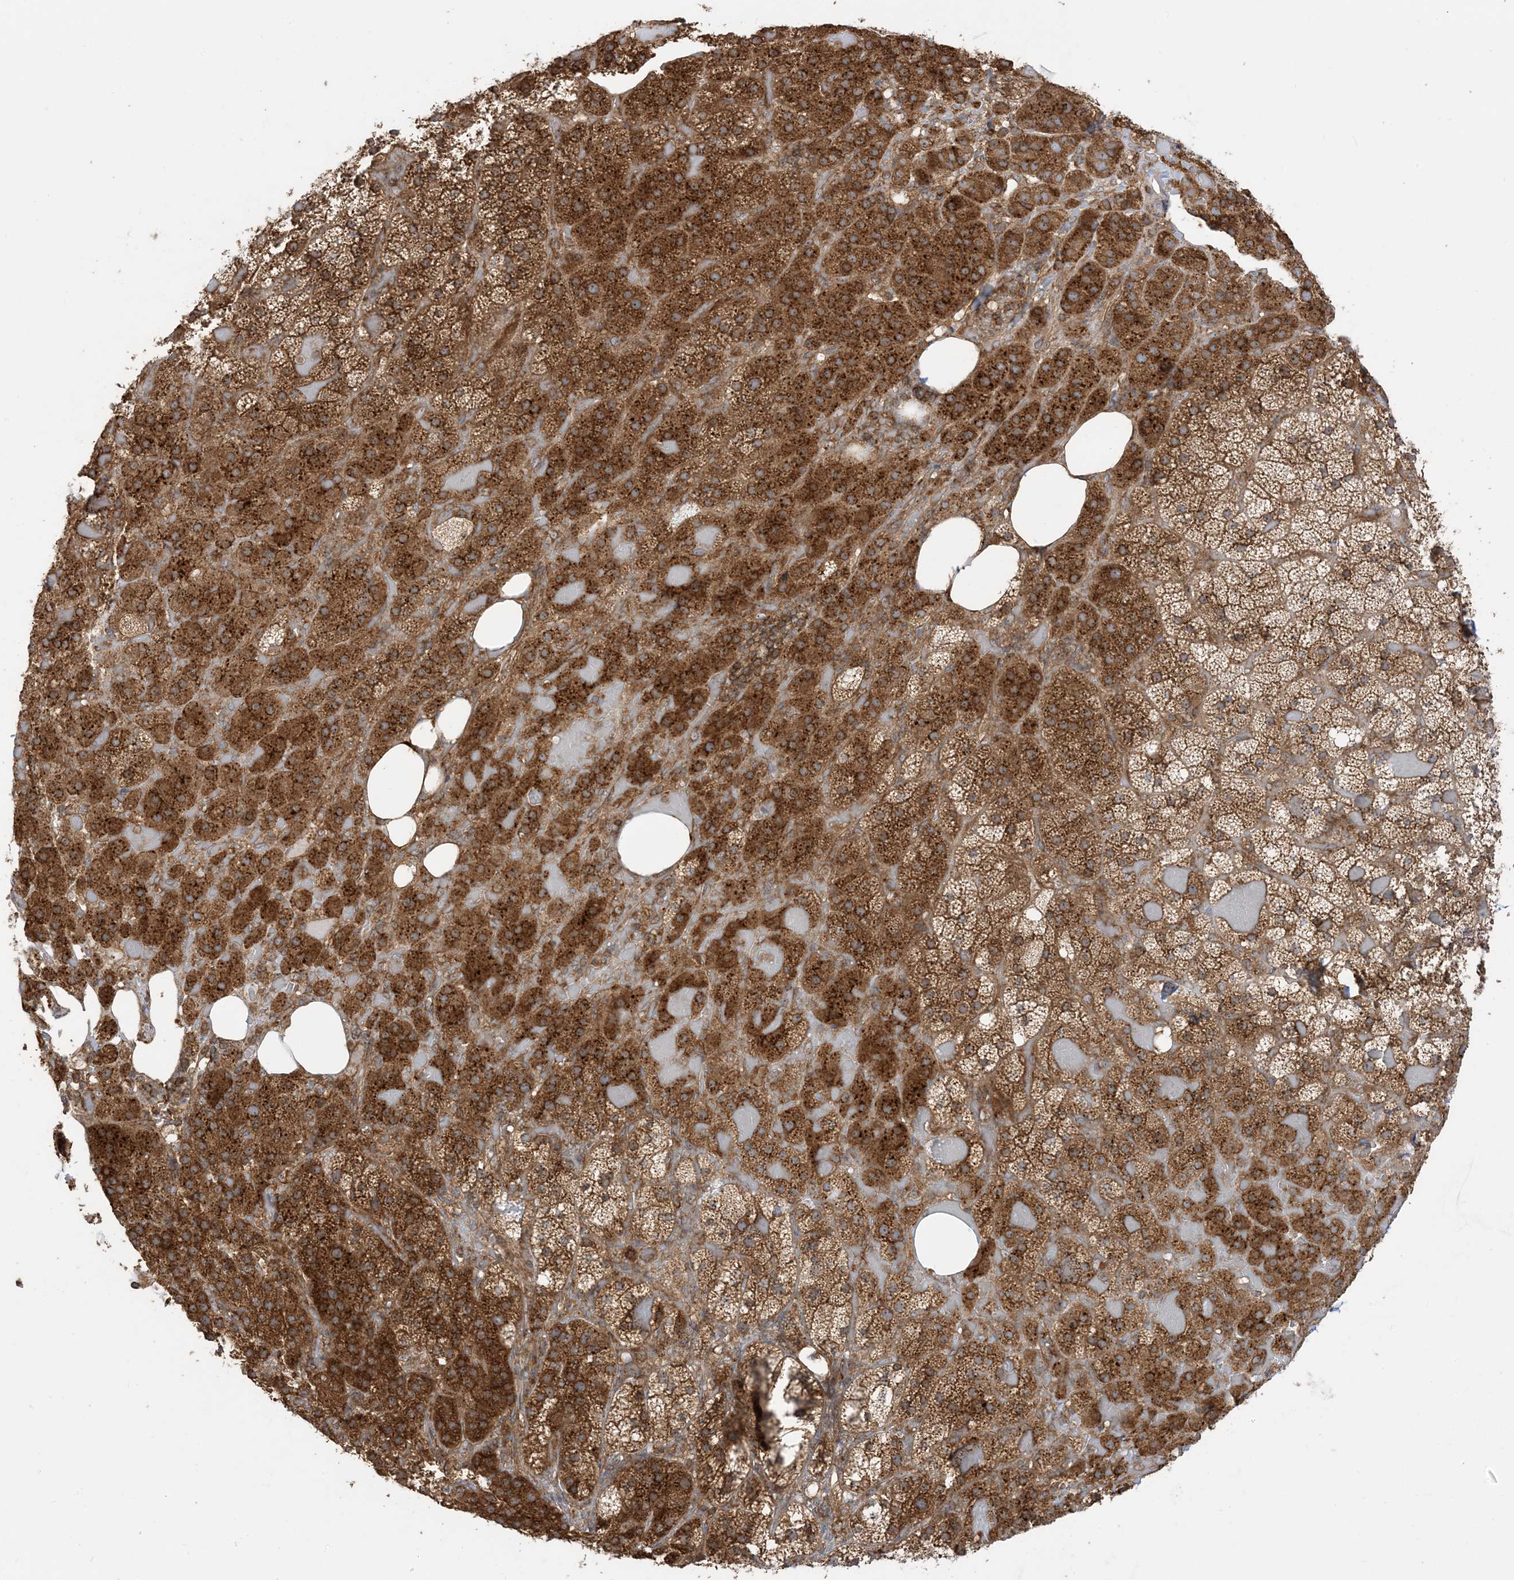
{"staining": {"intensity": "strong", "quantity": ">75%", "location": "cytoplasmic/membranous"}, "tissue": "adrenal gland", "cell_type": "Glandular cells", "image_type": "normal", "snomed": [{"axis": "morphology", "description": "Normal tissue, NOS"}, {"axis": "topography", "description": "Adrenal gland"}], "caption": "Human adrenal gland stained with a brown dye displays strong cytoplasmic/membranous positive staining in about >75% of glandular cells.", "gene": "SRP72", "patient": {"sex": "female", "age": 59}}